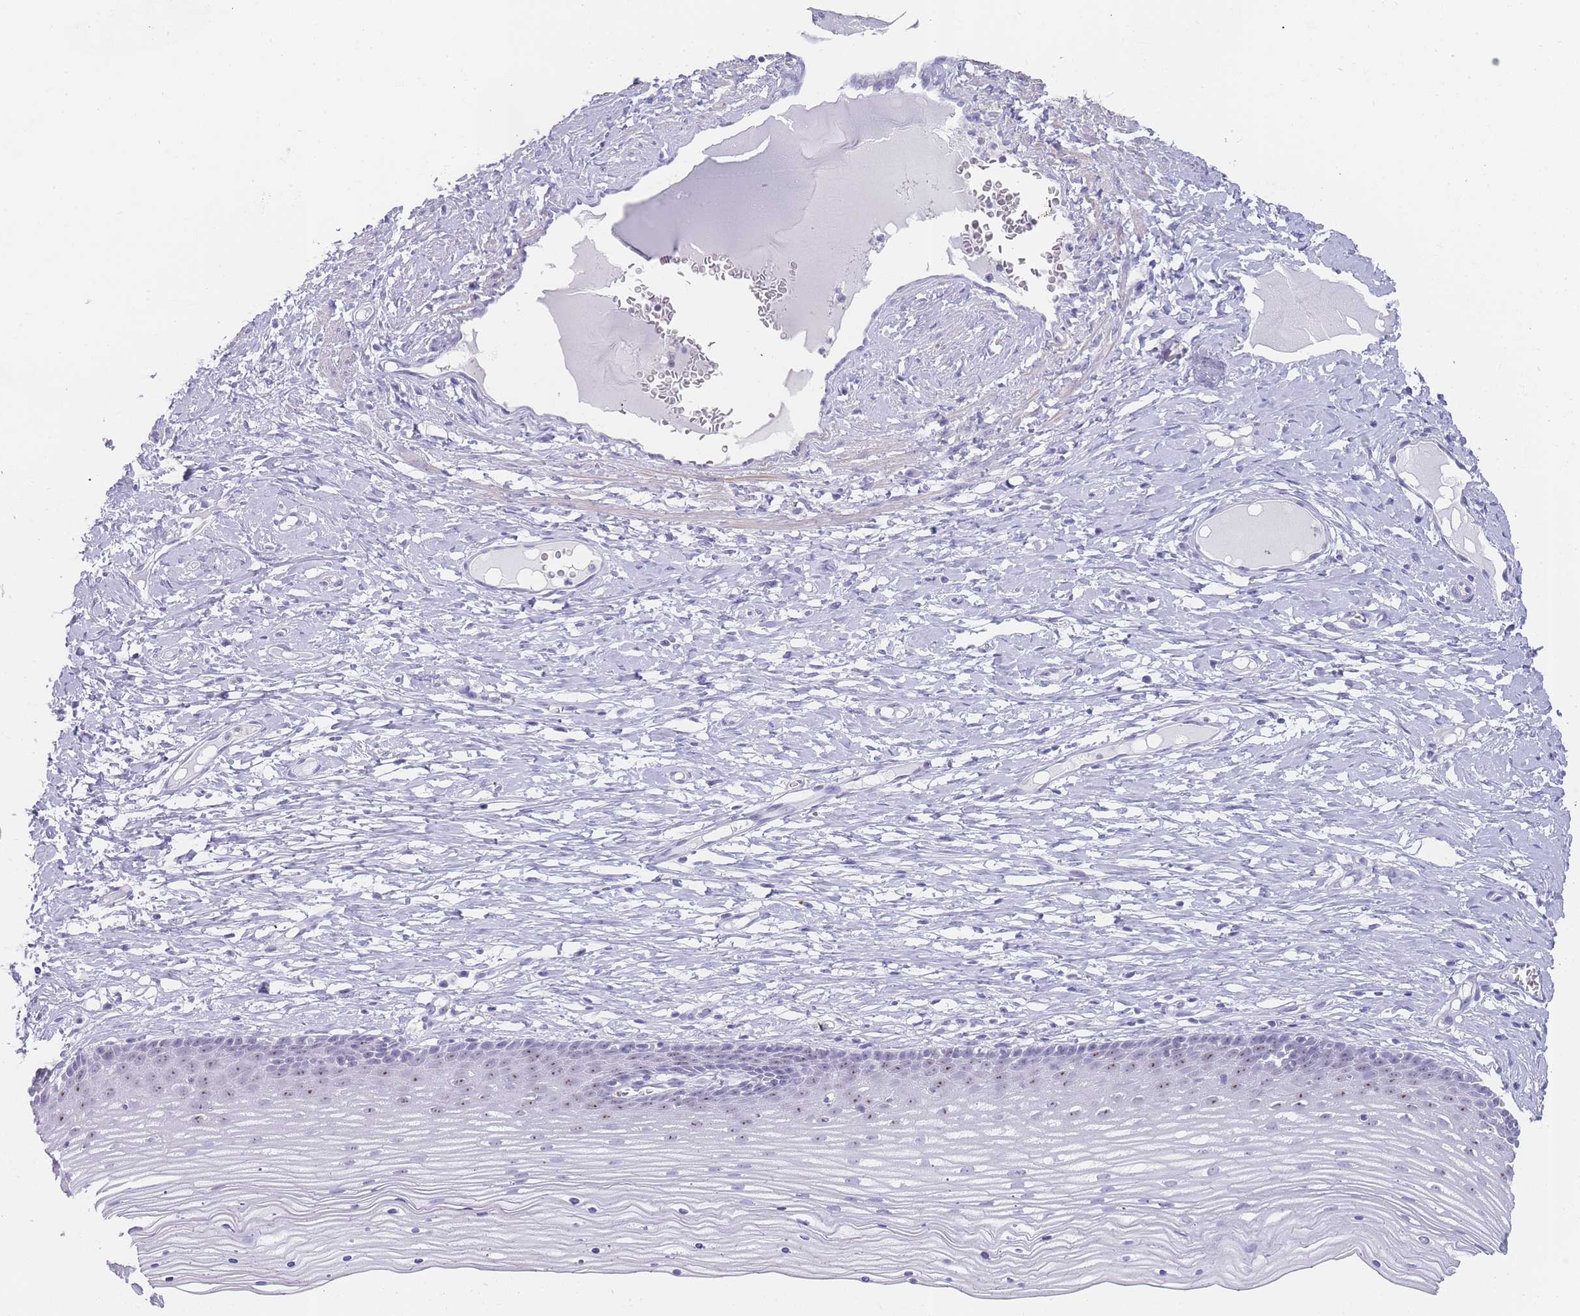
{"staining": {"intensity": "negative", "quantity": "none", "location": "none"}, "tissue": "cervix", "cell_type": "Glandular cells", "image_type": "normal", "snomed": [{"axis": "morphology", "description": "Normal tissue, NOS"}, {"axis": "topography", "description": "Cervix"}], "caption": "High magnification brightfield microscopy of normal cervix stained with DAB (3,3'-diaminobenzidine) (brown) and counterstained with hematoxylin (blue): glandular cells show no significant staining. The staining was performed using DAB to visualize the protein expression in brown, while the nuclei were stained in blue with hematoxylin (Magnification: 20x).", "gene": "NOP14", "patient": {"sex": "female", "age": 42}}